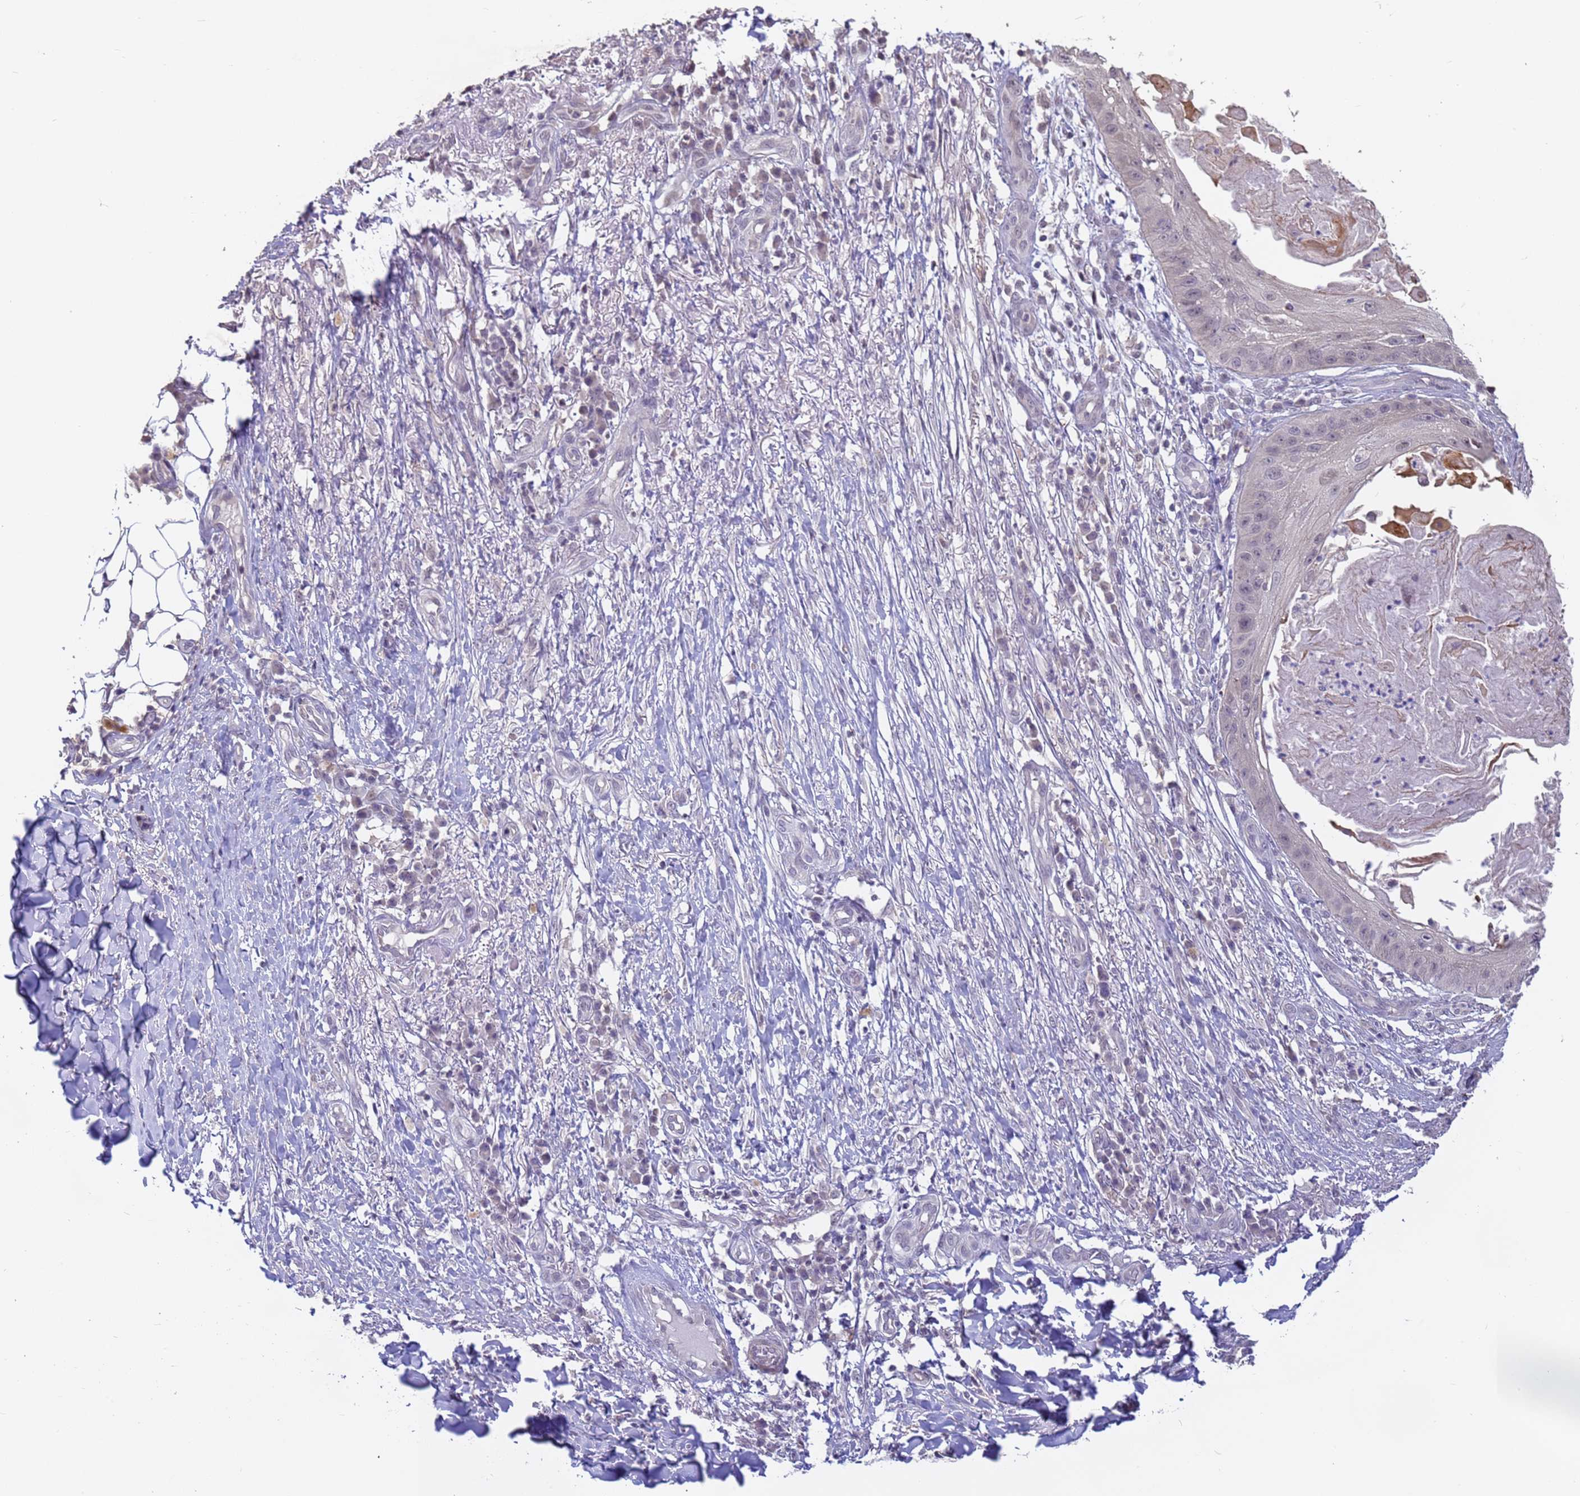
{"staining": {"intensity": "negative", "quantity": "none", "location": "none"}, "tissue": "skin cancer", "cell_type": "Tumor cells", "image_type": "cancer", "snomed": [{"axis": "morphology", "description": "Squamous cell carcinoma, NOS"}, {"axis": "topography", "description": "Skin"}], "caption": "IHC photomicrograph of neoplastic tissue: human skin squamous cell carcinoma stained with DAB (3,3'-diaminobenzidine) displays no significant protein positivity in tumor cells. The staining is performed using DAB (3,3'-diaminobenzidine) brown chromogen with nuclei counter-stained in using hematoxylin.", "gene": "VWA3A", "patient": {"sex": "male", "age": 70}}